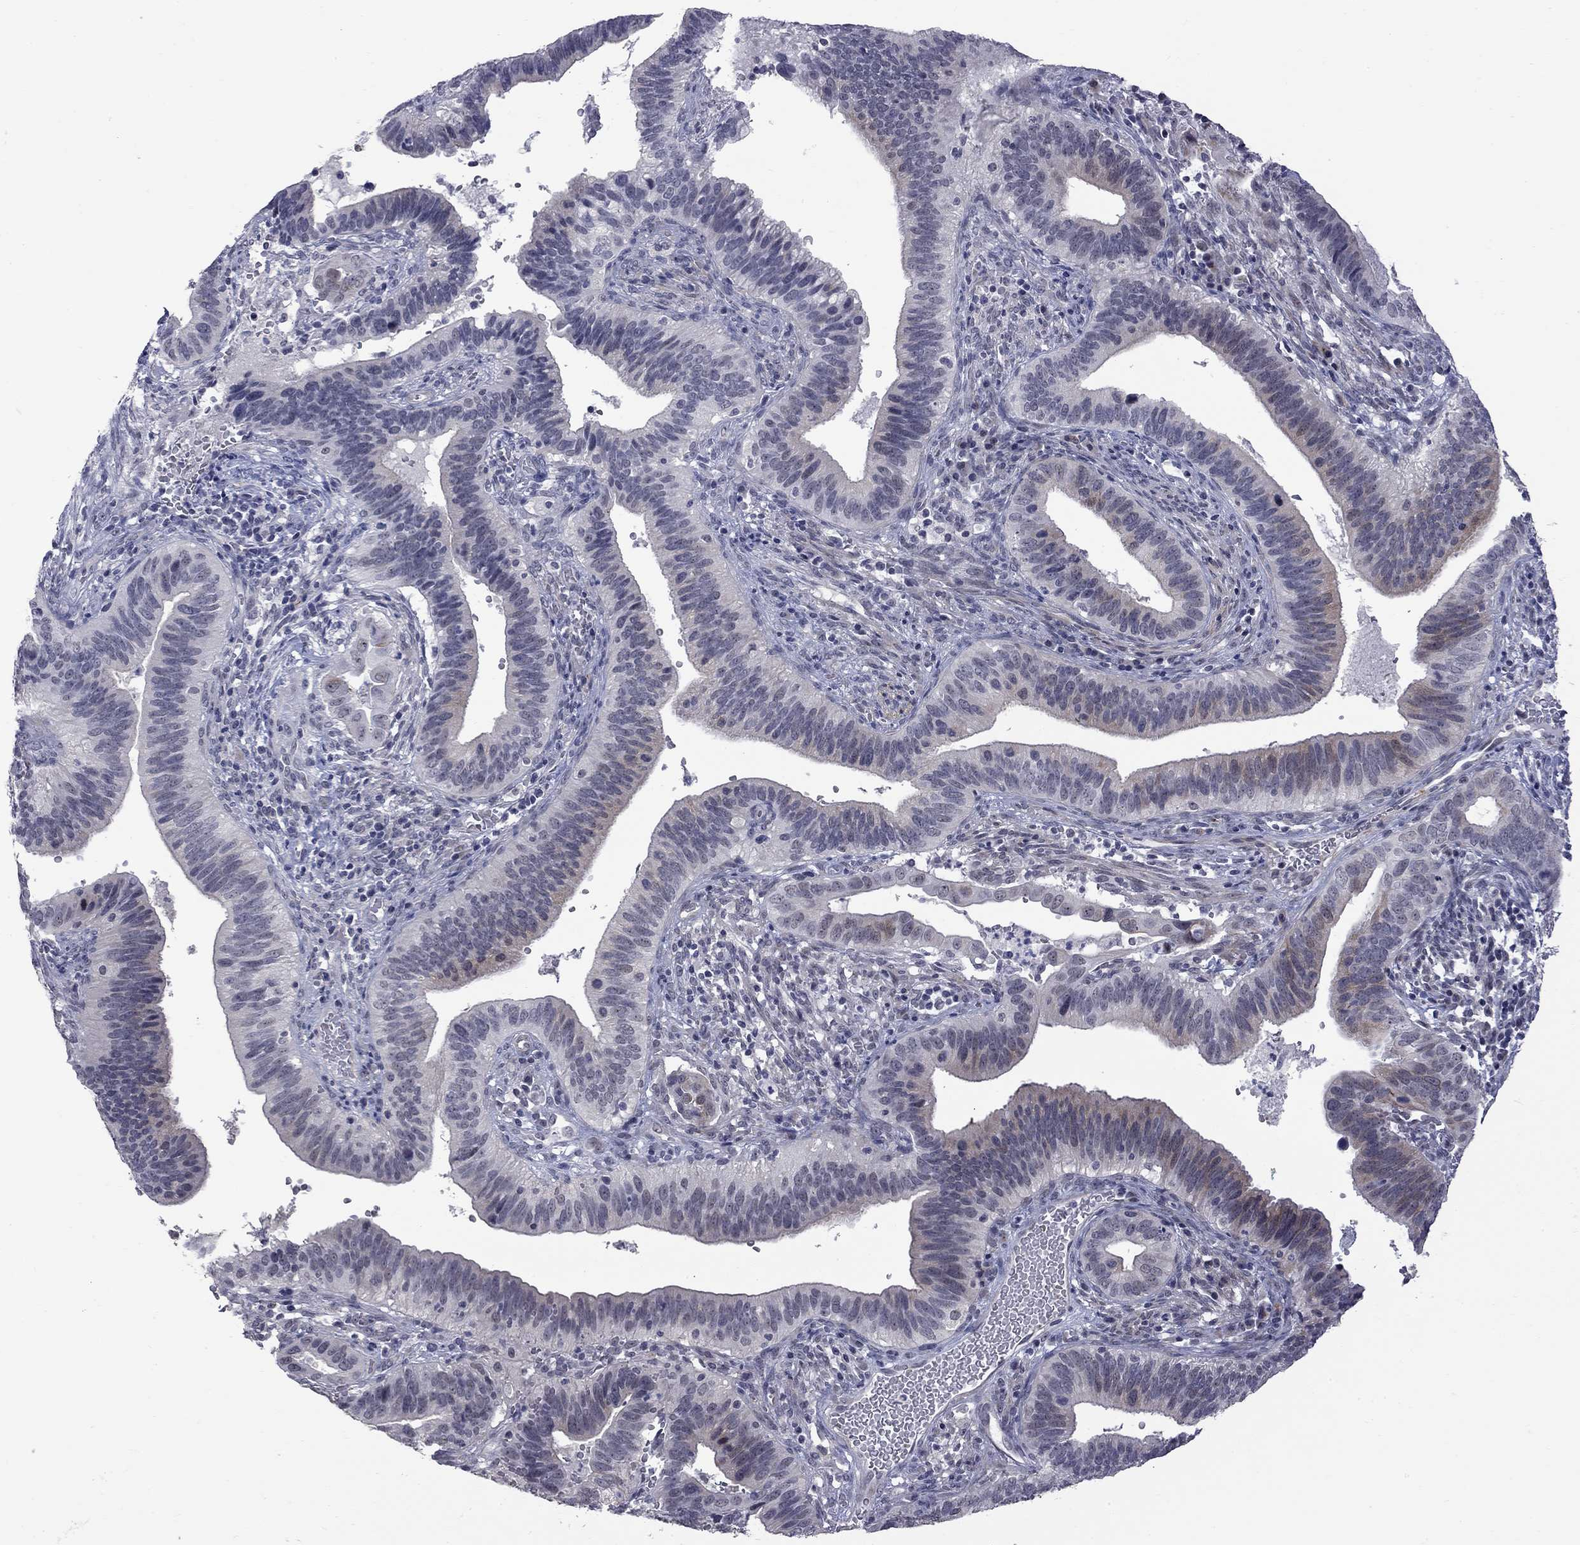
{"staining": {"intensity": "weak", "quantity": "<25%", "location": "cytoplasmic/membranous"}, "tissue": "cervical cancer", "cell_type": "Tumor cells", "image_type": "cancer", "snomed": [{"axis": "morphology", "description": "Adenocarcinoma, NOS"}, {"axis": "topography", "description": "Cervix"}], "caption": "Tumor cells show no significant staining in cervical cancer (adenocarcinoma).", "gene": "GSG1L", "patient": {"sex": "female", "age": 42}}